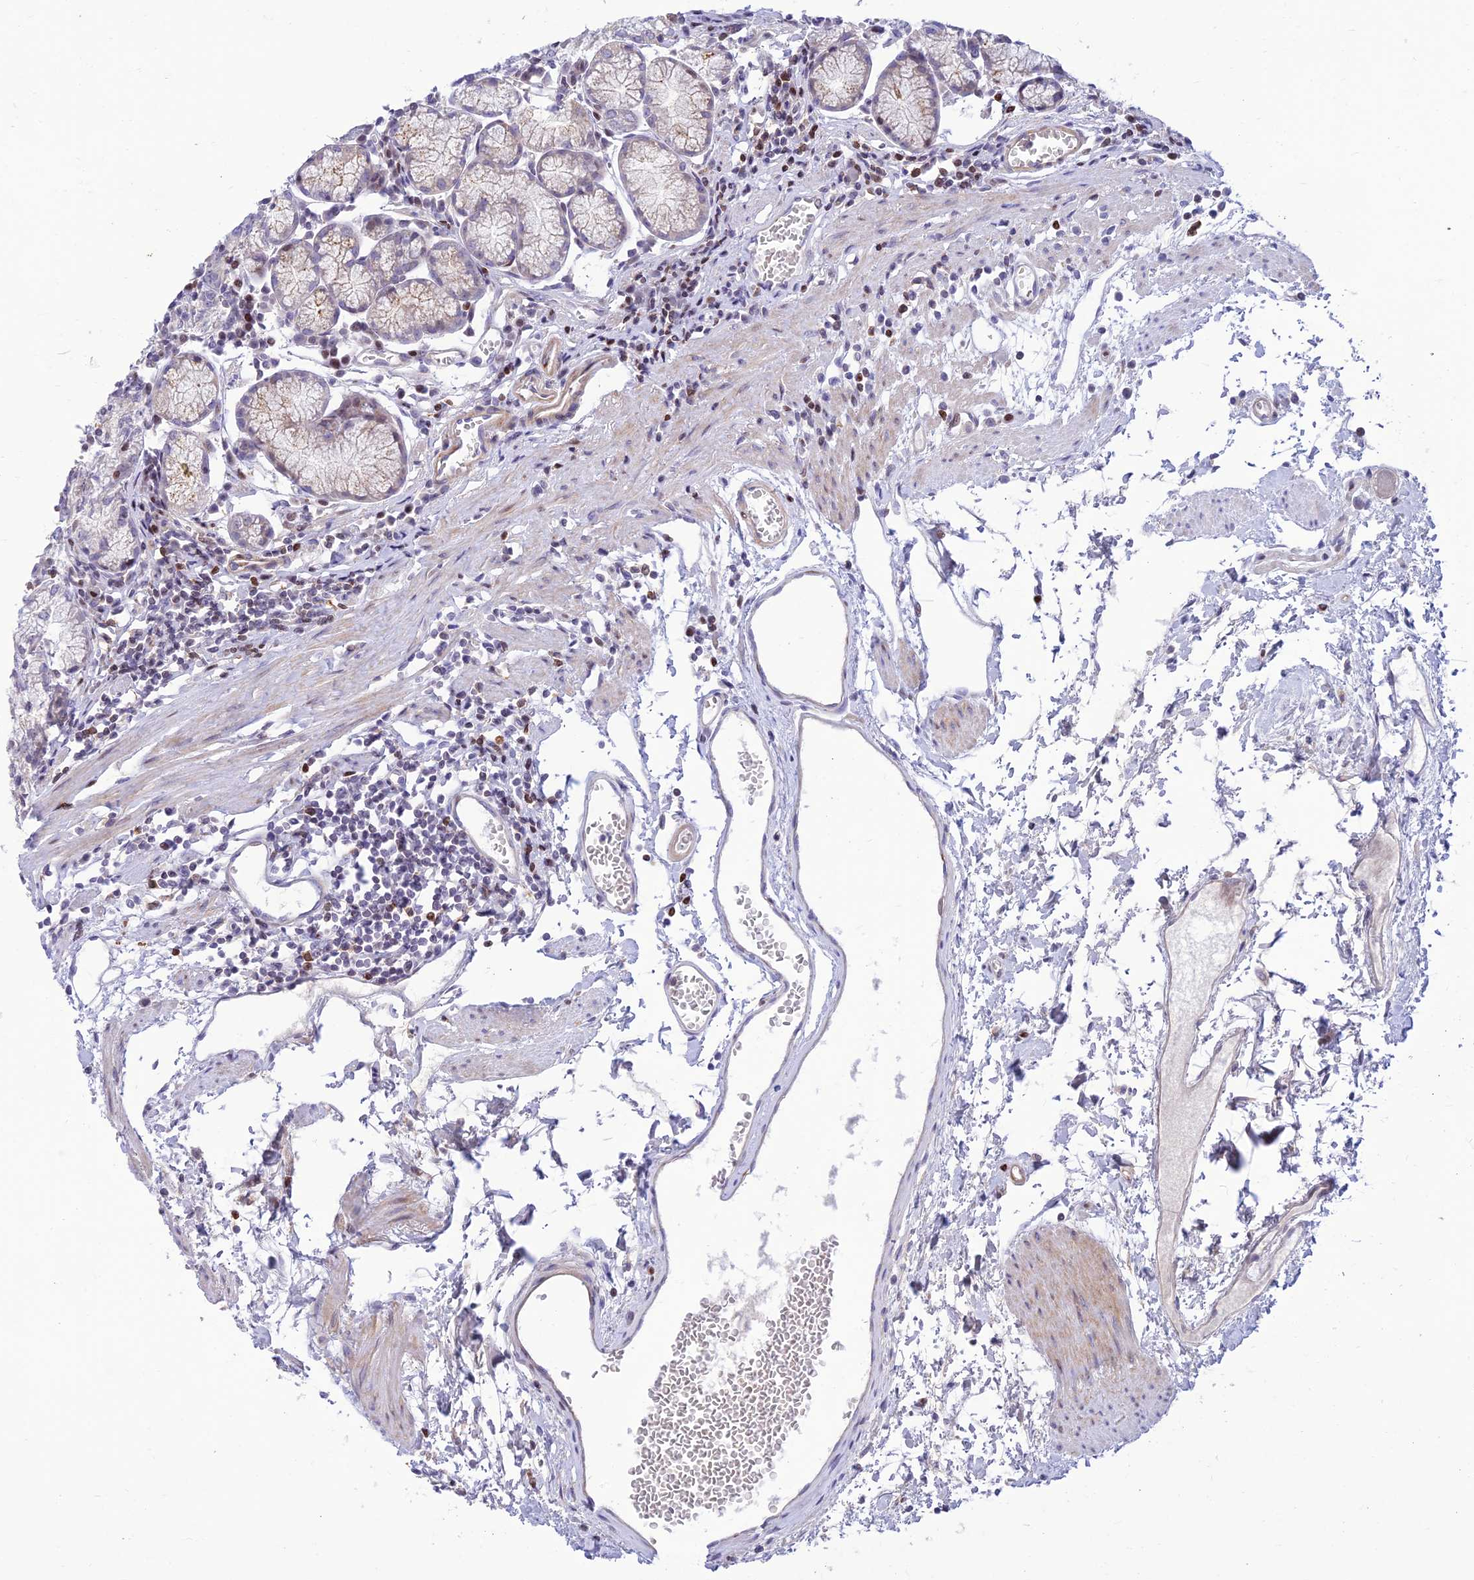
{"staining": {"intensity": "moderate", "quantity": "25%-75%", "location": "cytoplasmic/membranous"}, "tissue": "stomach", "cell_type": "Glandular cells", "image_type": "normal", "snomed": [{"axis": "morphology", "description": "Normal tissue, NOS"}, {"axis": "topography", "description": "Stomach"}], "caption": "The image demonstrates staining of normal stomach, revealing moderate cytoplasmic/membranous protein positivity (brown color) within glandular cells.", "gene": "FAM186B", "patient": {"sex": "male", "age": 55}}